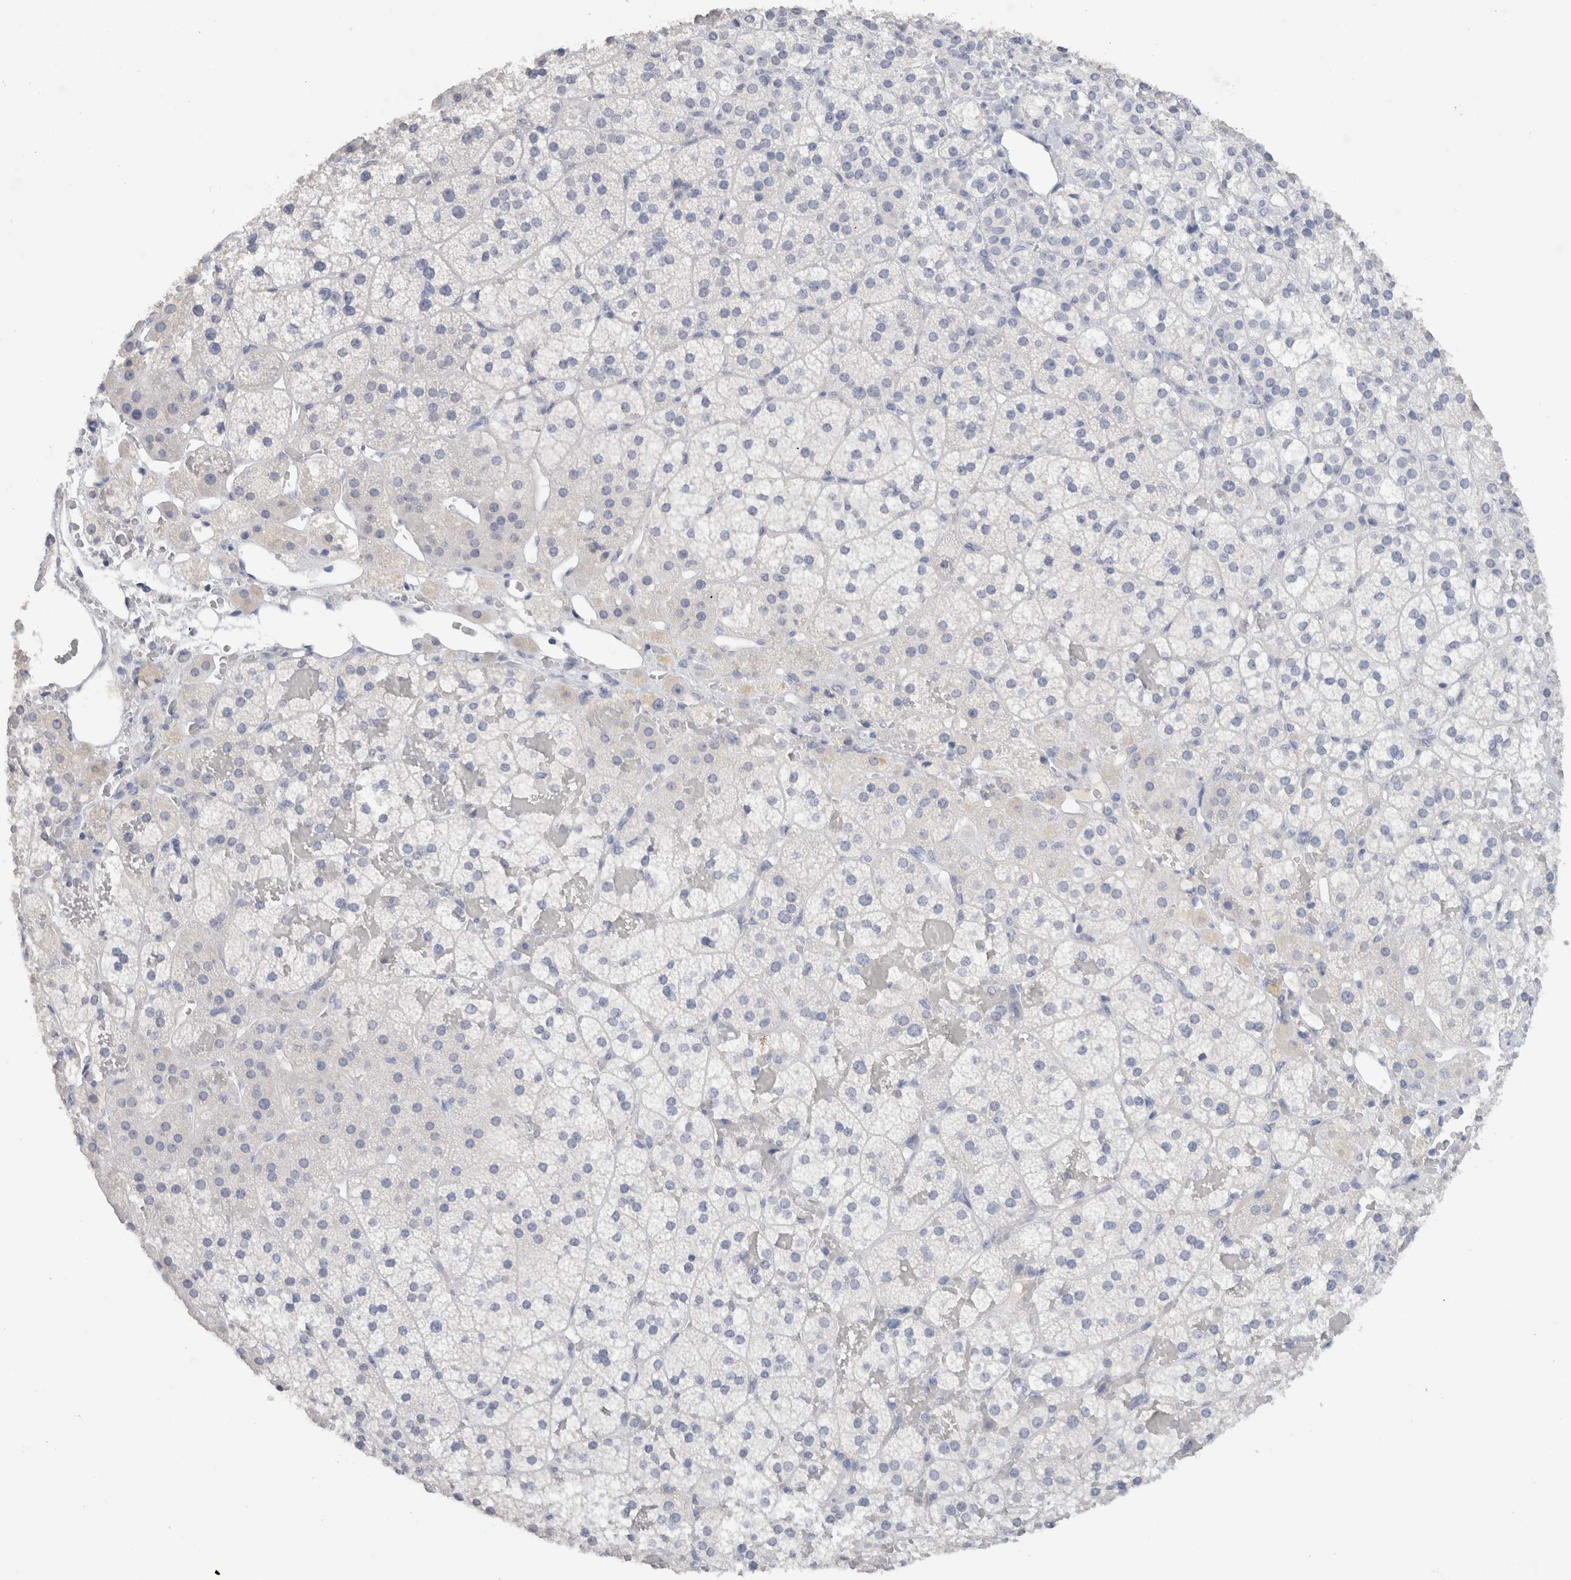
{"staining": {"intensity": "negative", "quantity": "none", "location": "none"}, "tissue": "adrenal gland", "cell_type": "Glandular cells", "image_type": "normal", "snomed": [{"axis": "morphology", "description": "Normal tissue, NOS"}, {"axis": "topography", "description": "Adrenal gland"}], "caption": "Image shows no protein staining in glandular cells of benign adrenal gland.", "gene": "LAMP3", "patient": {"sex": "female", "age": 44}}